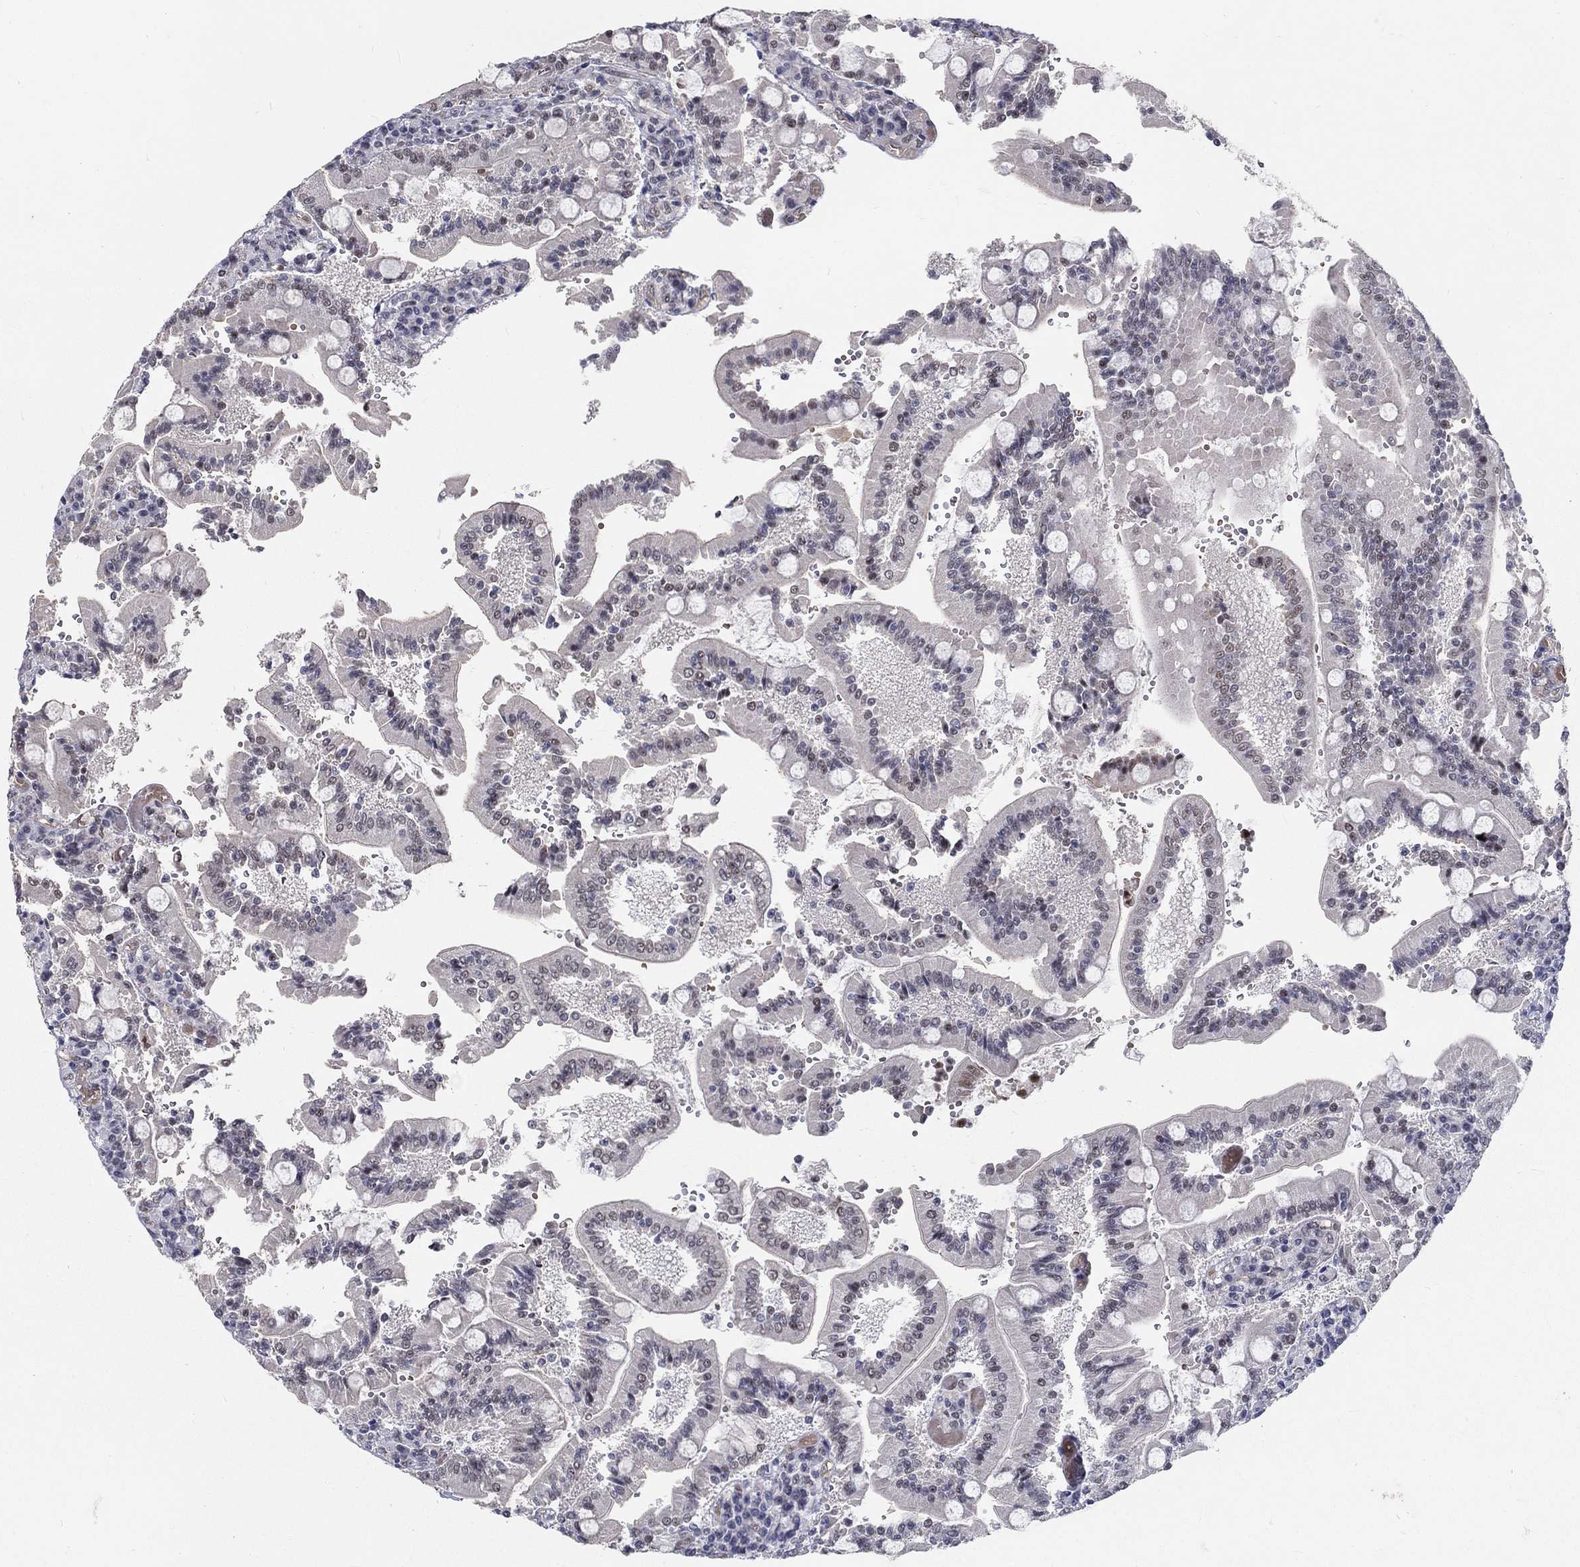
{"staining": {"intensity": "moderate", "quantity": "<25%", "location": "nuclear"}, "tissue": "duodenum", "cell_type": "Glandular cells", "image_type": "normal", "snomed": [{"axis": "morphology", "description": "Normal tissue, NOS"}, {"axis": "topography", "description": "Duodenum"}], "caption": "IHC (DAB (3,3'-diaminobenzidine)) staining of benign human duodenum reveals moderate nuclear protein expression in approximately <25% of glandular cells.", "gene": "ZBED1", "patient": {"sex": "female", "age": 62}}